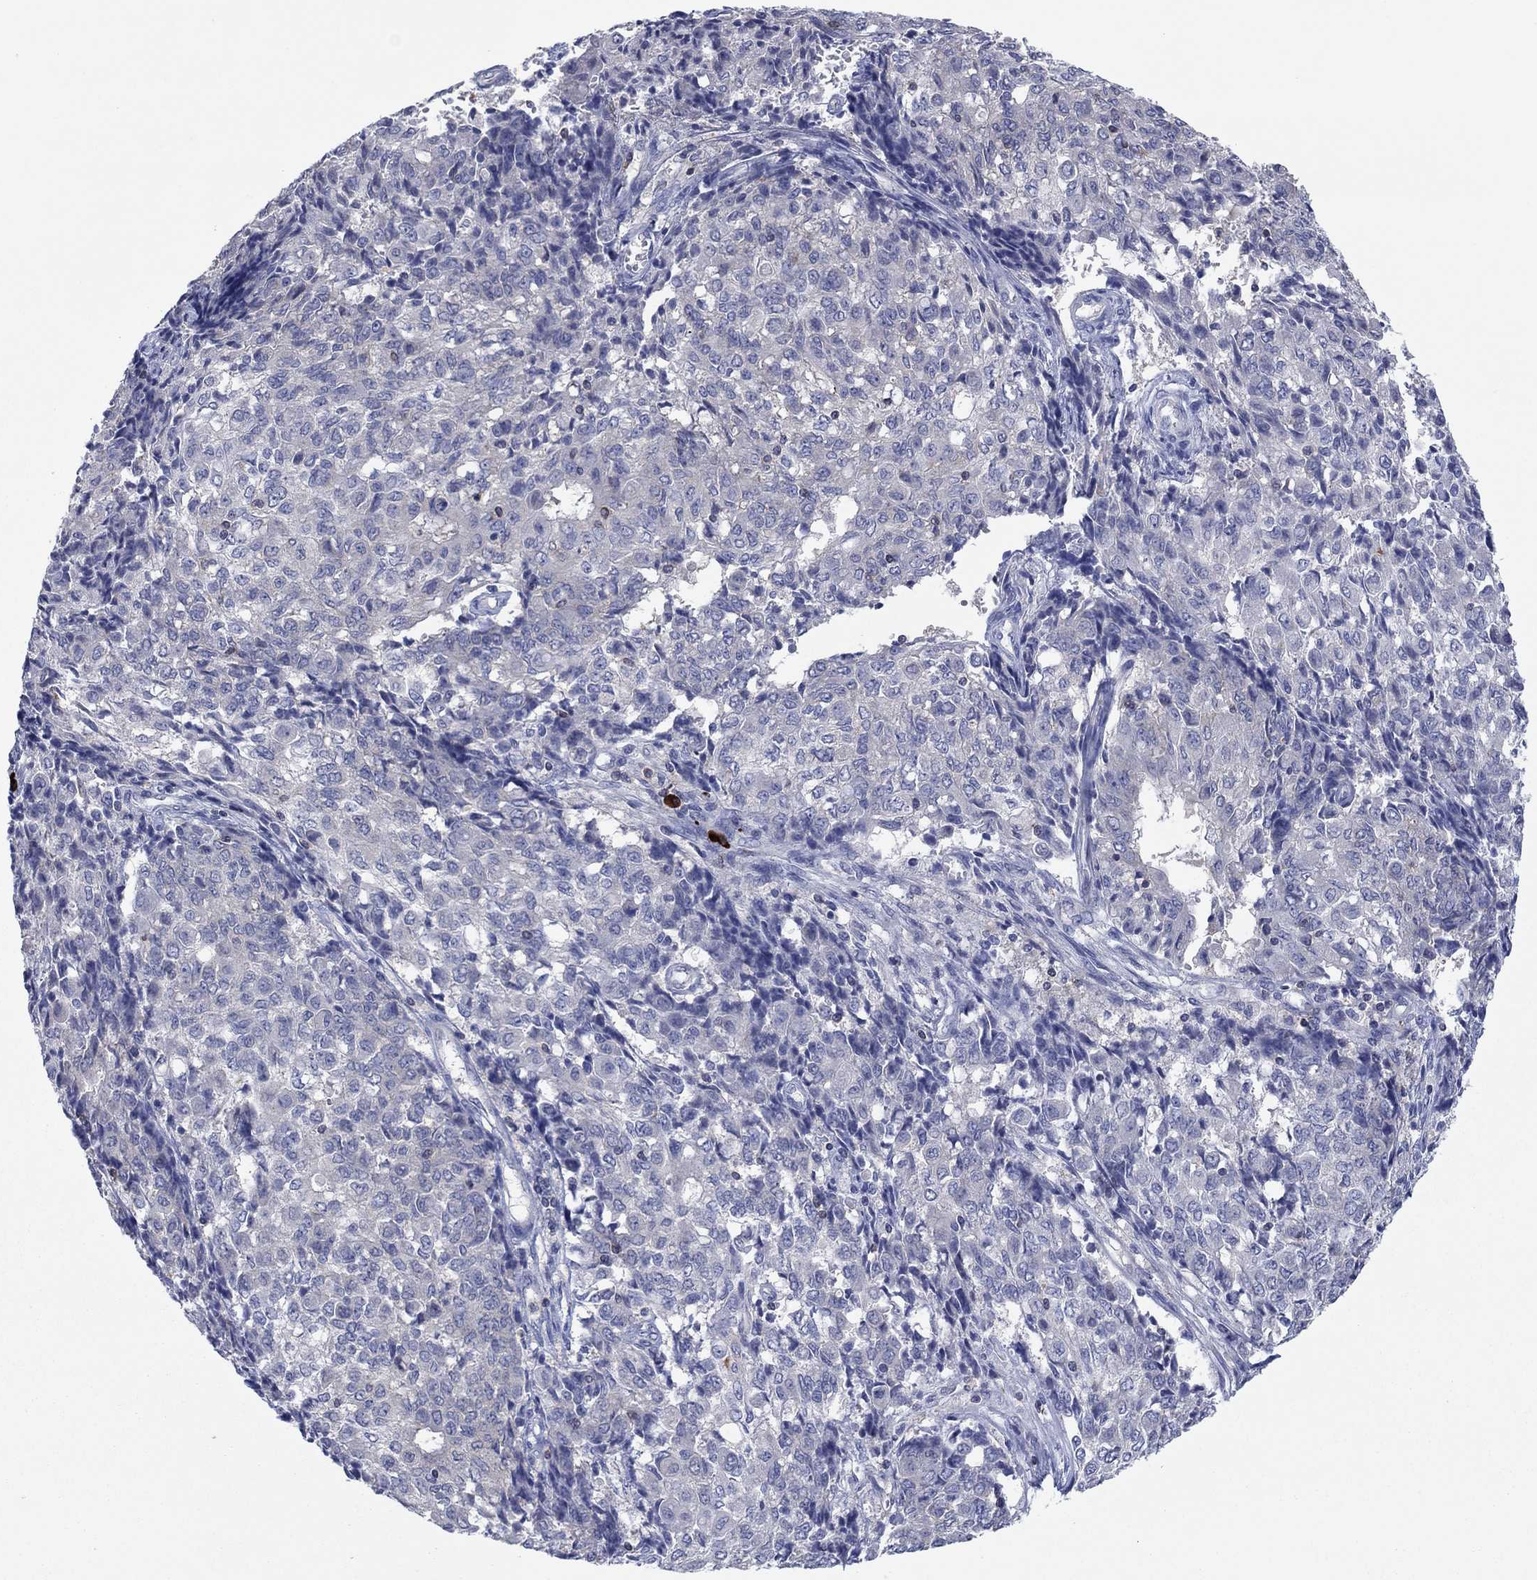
{"staining": {"intensity": "negative", "quantity": "none", "location": "none"}, "tissue": "ovarian cancer", "cell_type": "Tumor cells", "image_type": "cancer", "snomed": [{"axis": "morphology", "description": "Carcinoma, endometroid"}, {"axis": "topography", "description": "Ovary"}], "caption": "Immunohistochemical staining of human endometroid carcinoma (ovarian) shows no significant expression in tumor cells. (DAB IHC visualized using brightfield microscopy, high magnification).", "gene": "PVR", "patient": {"sex": "female", "age": 42}}